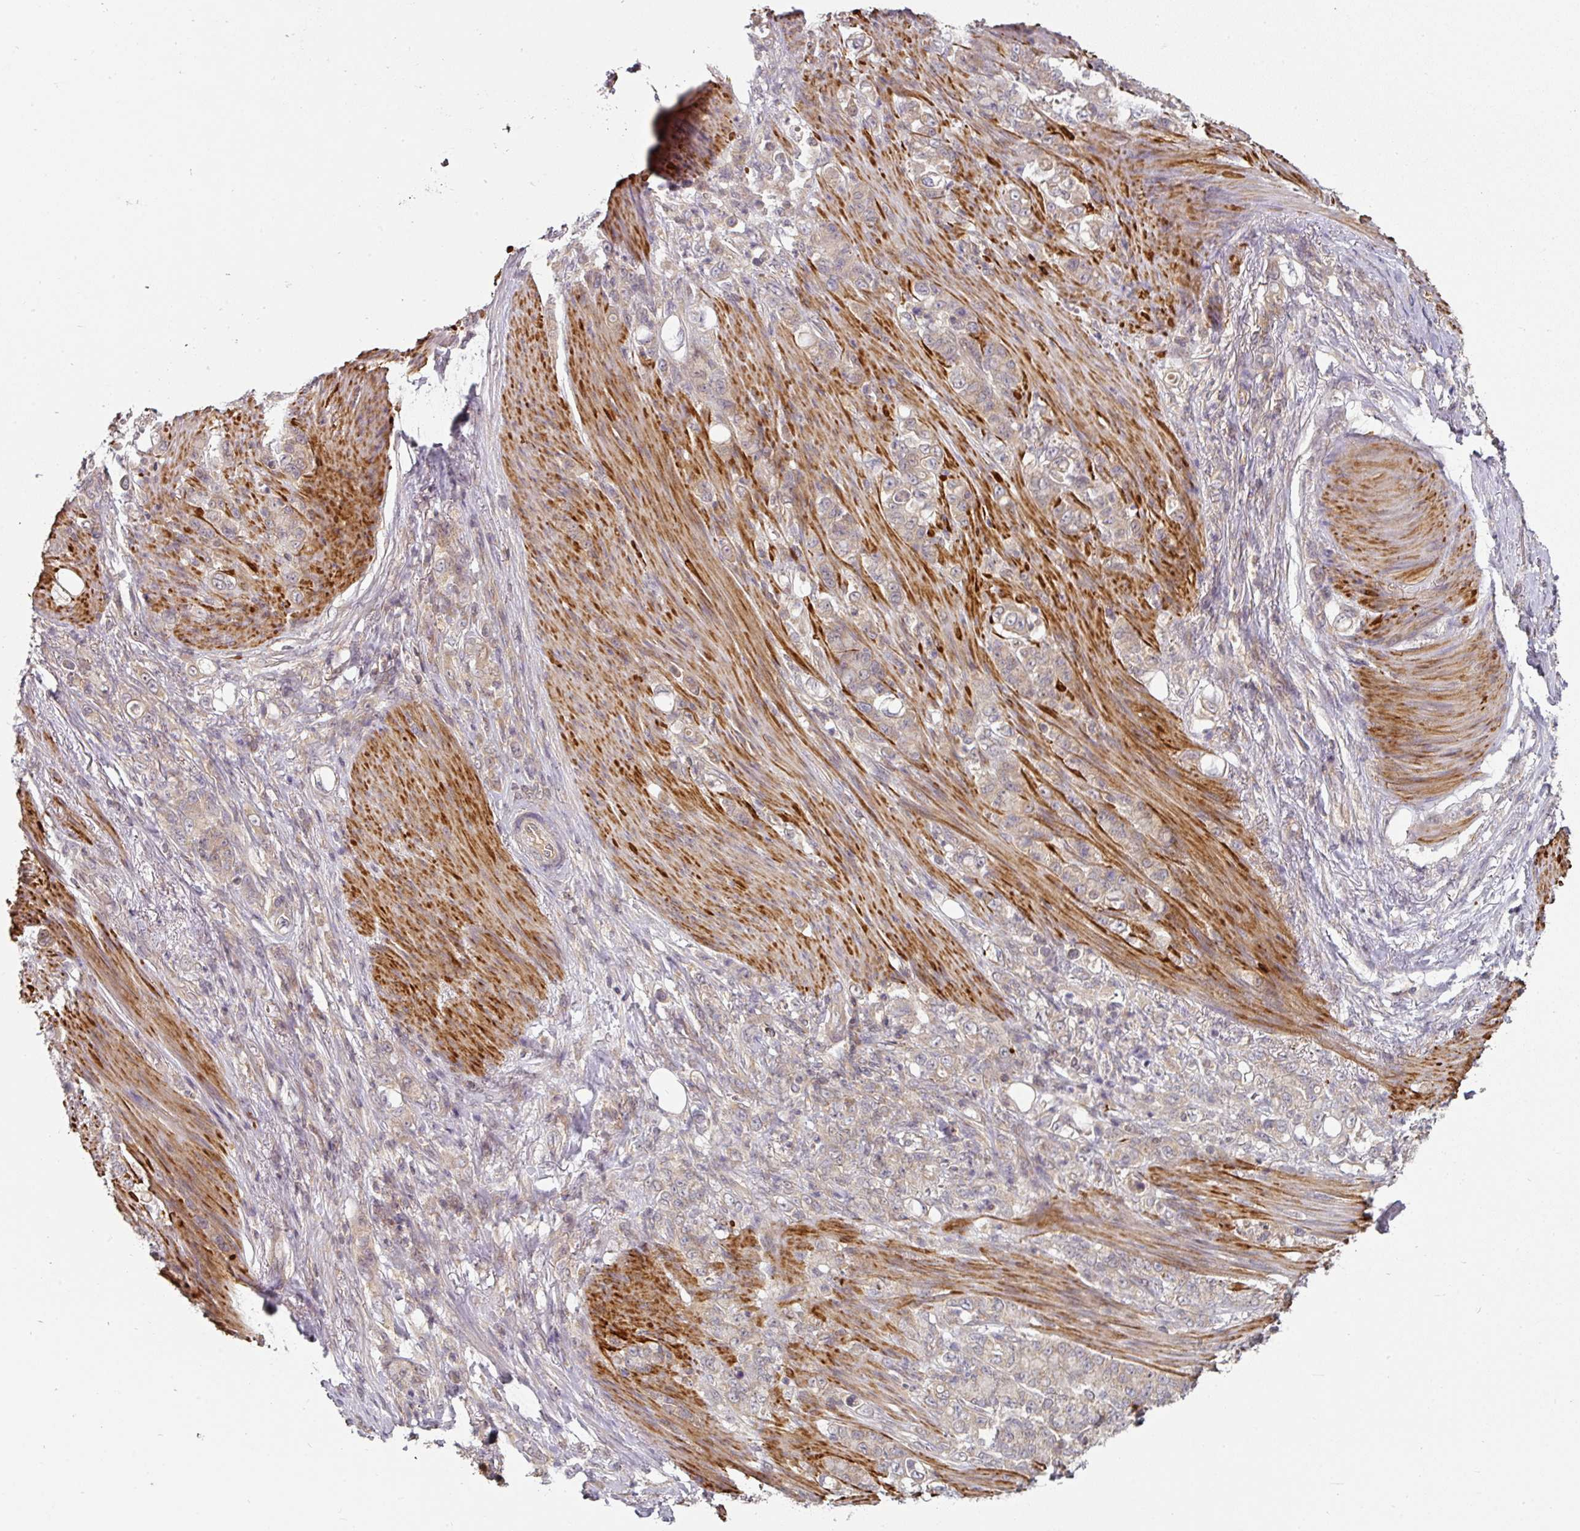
{"staining": {"intensity": "weak", "quantity": ">75%", "location": "cytoplasmic/membranous"}, "tissue": "stomach cancer", "cell_type": "Tumor cells", "image_type": "cancer", "snomed": [{"axis": "morphology", "description": "Adenocarcinoma, NOS"}, {"axis": "topography", "description": "Stomach"}], "caption": "This is a micrograph of immunohistochemistry staining of stomach adenocarcinoma, which shows weak positivity in the cytoplasmic/membranous of tumor cells.", "gene": "MAP2K2", "patient": {"sex": "female", "age": 79}}